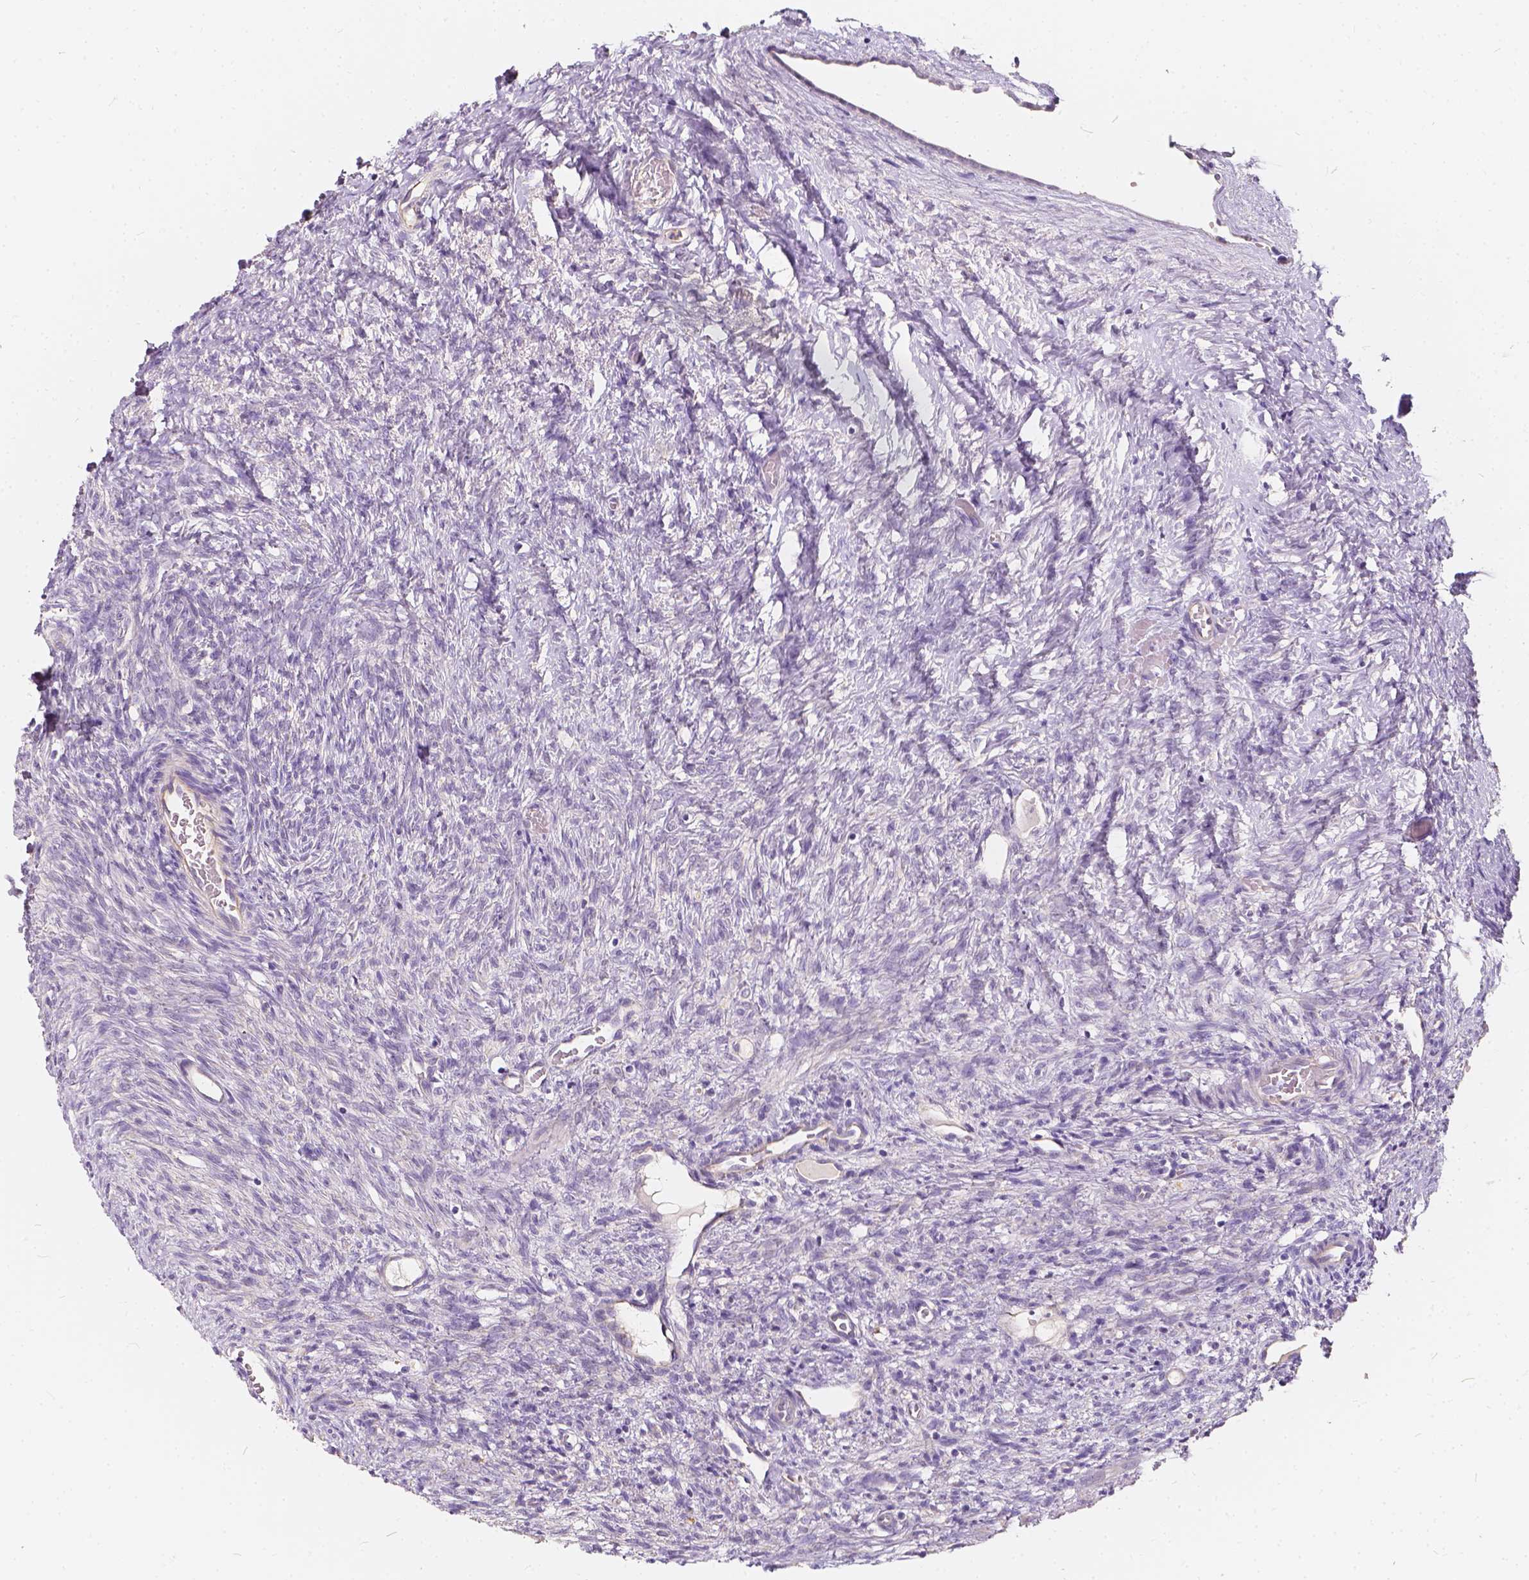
{"staining": {"intensity": "negative", "quantity": "none", "location": "none"}, "tissue": "ovary", "cell_type": "Ovarian stroma cells", "image_type": "normal", "snomed": [{"axis": "morphology", "description": "Normal tissue, NOS"}, {"axis": "topography", "description": "Ovary"}], "caption": "Immunohistochemistry photomicrograph of normal ovary: human ovary stained with DAB demonstrates no significant protein staining in ovarian stroma cells.", "gene": "KIAA0513", "patient": {"sex": "female", "age": 46}}